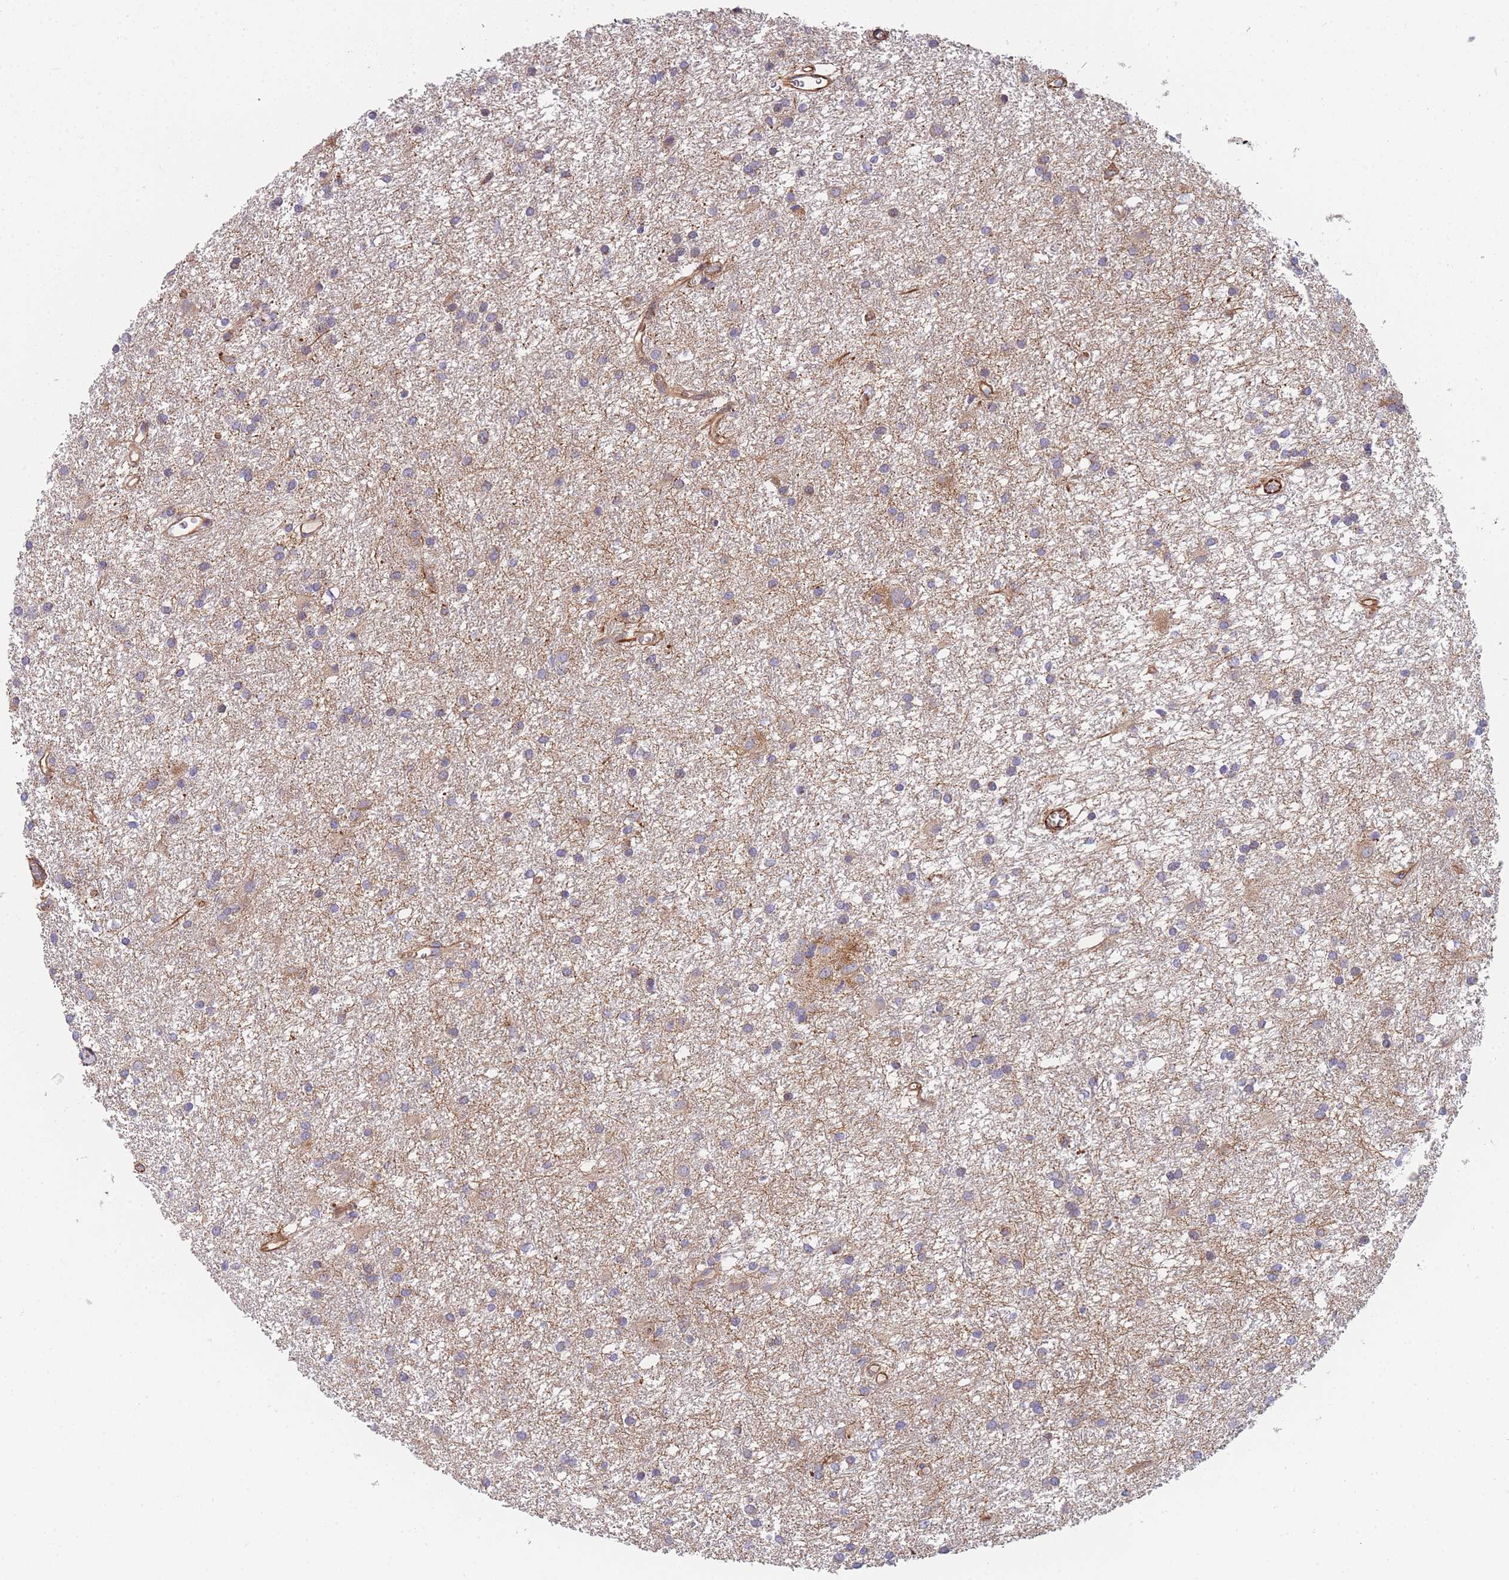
{"staining": {"intensity": "weak", "quantity": "<25%", "location": "cytoplasmic/membranous"}, "tissue": "glioma", "cell_type": "Tumor cells", "image_type": "cancer", "snomed": [{"axis": "morphology", "description": "Glioma, malignant, High grade"}, {"axis": "topography", "description": "Brain"}], "caption": "Immunohistochemical staining of malignant glioma (high-grade) reveals no significant expression in tumor cells.", "gene": "MTRES1", "patient": {"sex": "female", "age": 50}}